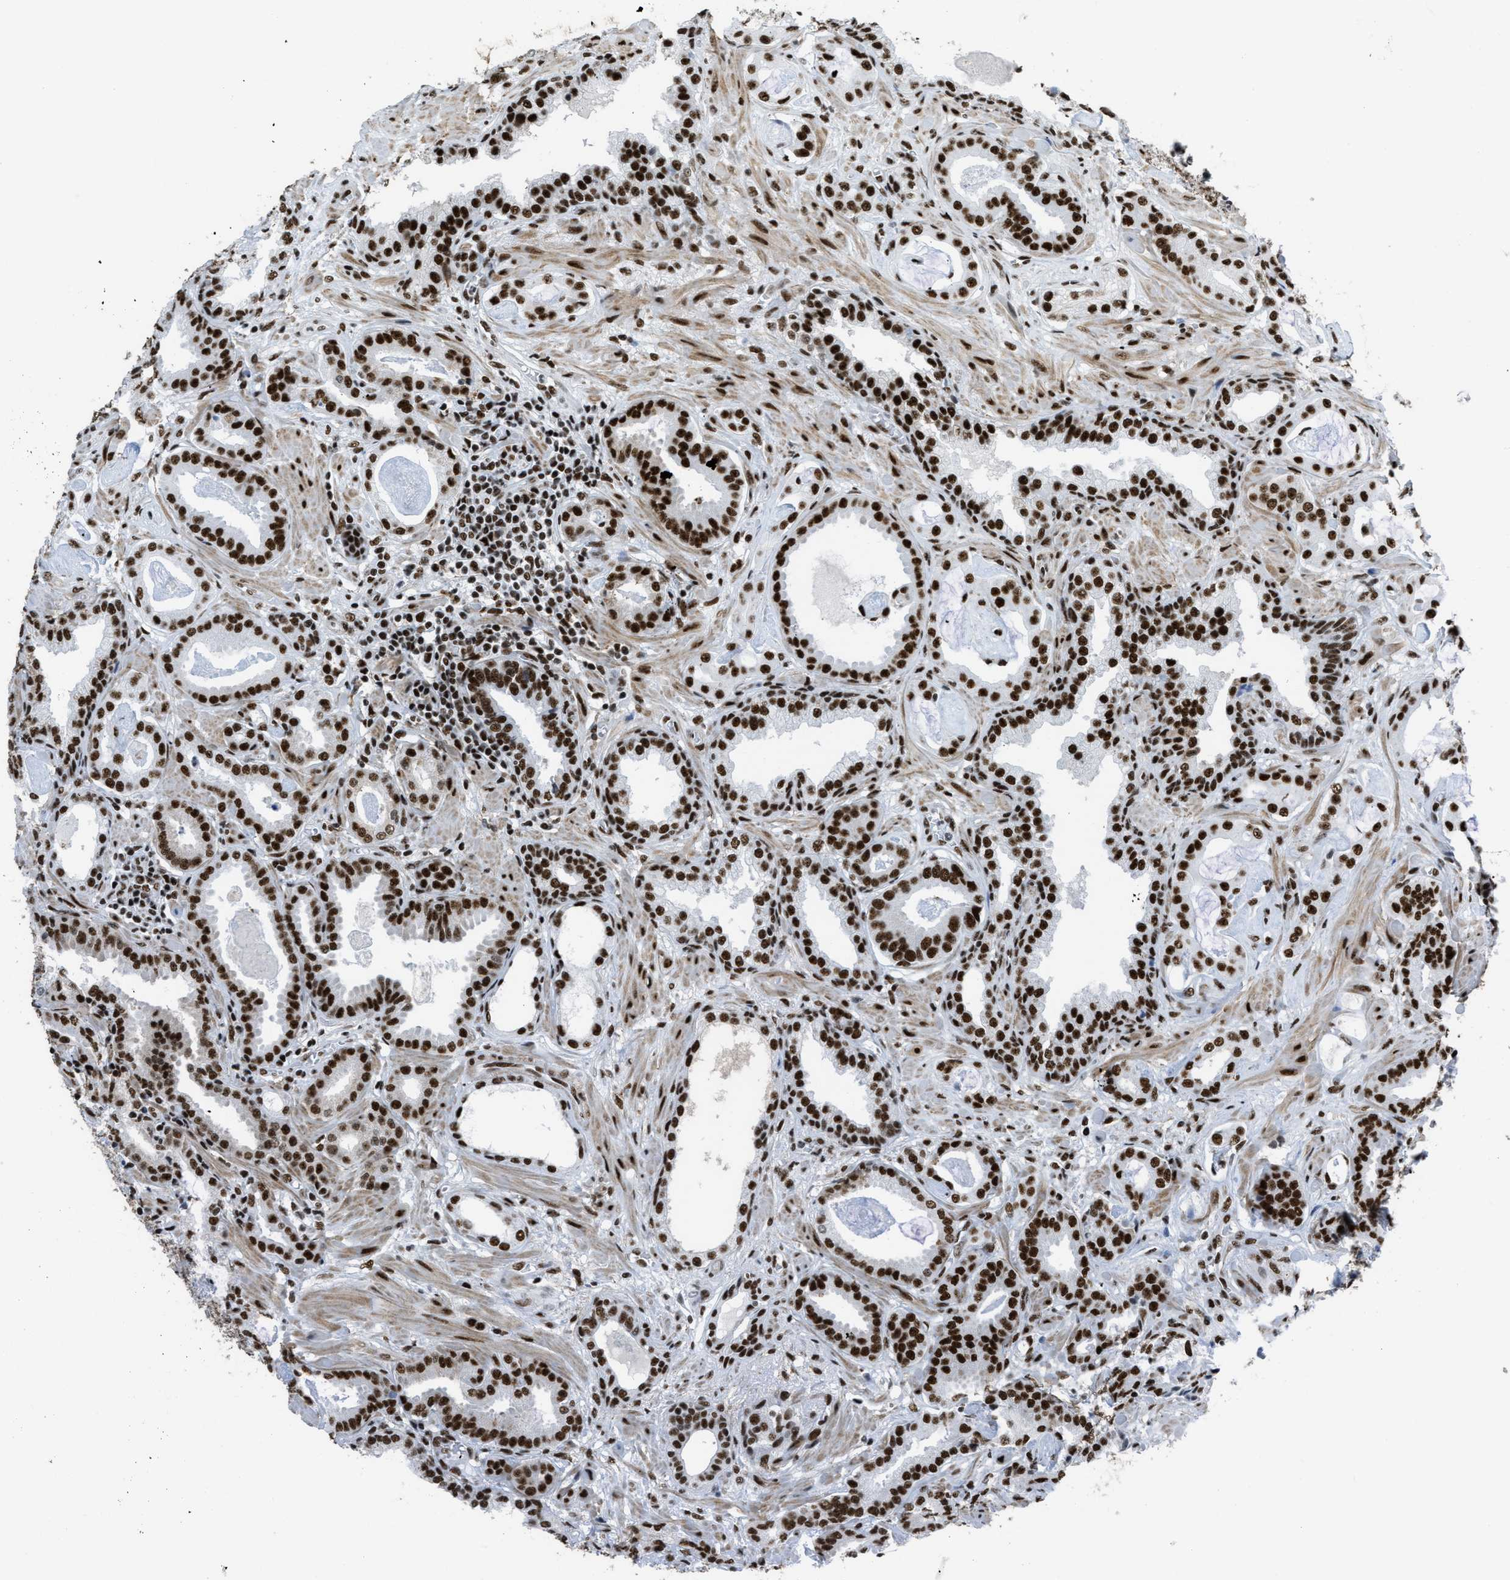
{"staining": {"intensity": "strong", "quantity": ">75%", "location": "nuclear"}, "tissue": "prostate cancer", "cell_type": "Tumor cells", "image_type": "cancer", "snomed": [{"axis": "morphology", "description": "Adenocarcinoma, Low grade"}, {"axis": "topography", "description": "Prostate"}], "caption": "Immunohistochemistry (DAB) staining of prostate adenocarcinoma (low-grade) reveals strong nuclear protein staining in approximately >75% of tumor cells. The protein of interest is stained brown, and the nuclei are stained in blue (DAB IHC with brightfield microscopy, high magnification).", "gene": "ZNF207", "patient": {"sex": "male", "age": 53}}